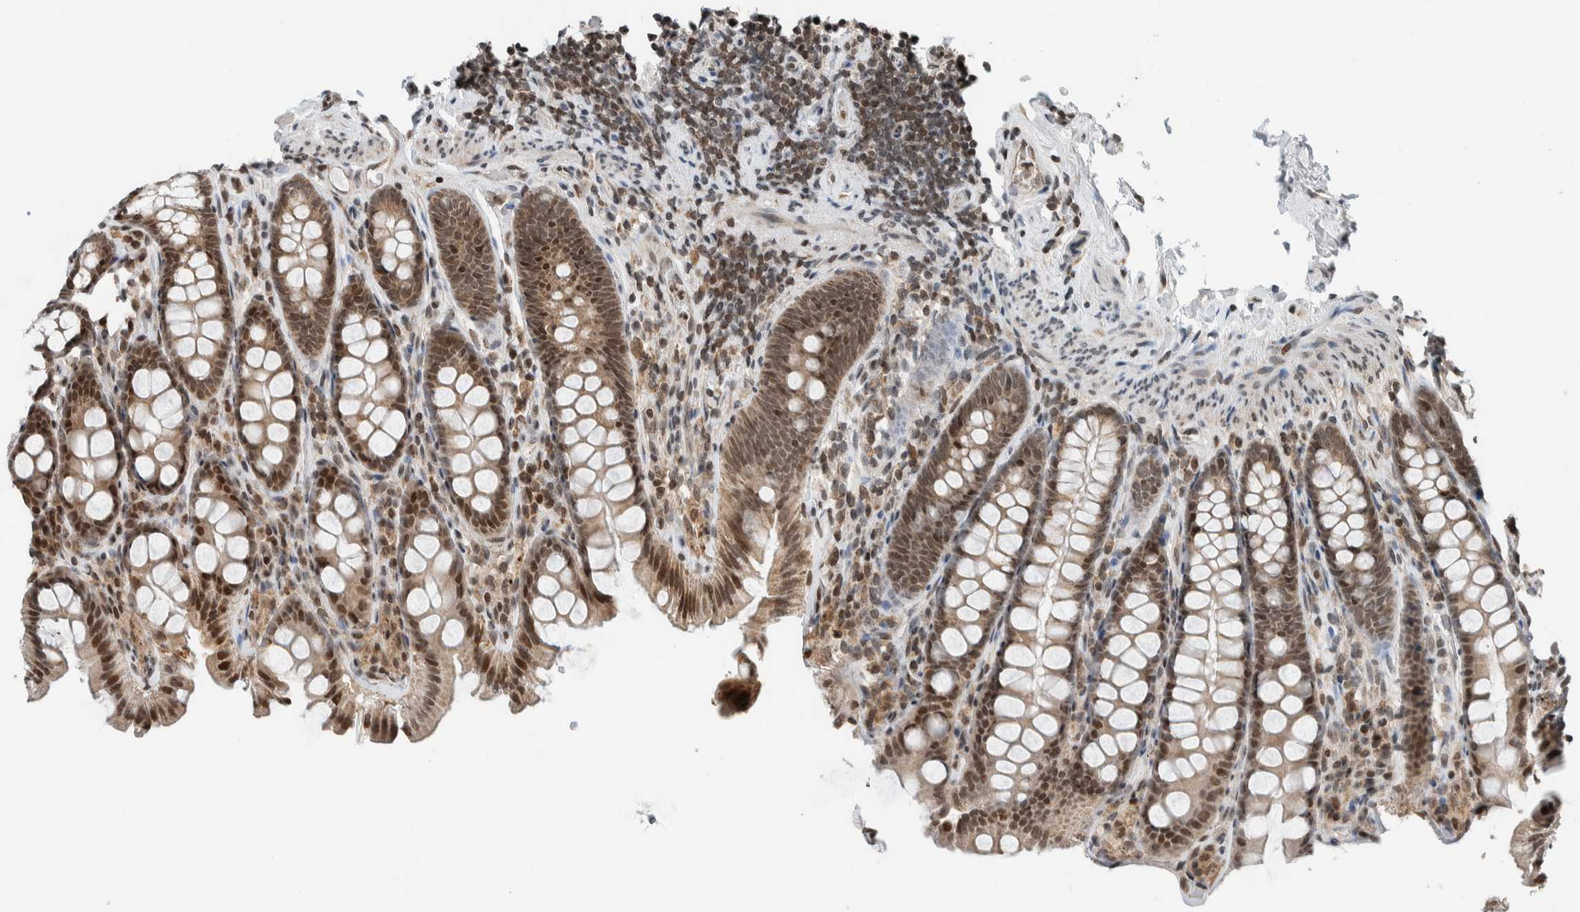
{"staining": {"intensity": "weak", "quantity": ">75%", "location": "cytoplasmic/membranous,nuclear"}, "tissue": "colon", "cell_type": "Endothelial cells", "image_type": "normal", "snomed": [{"axis": "morphology", "description": "Normal tissue, NOS"}, {"axis": "topography", "description": "Colon"}, {"axis": "topography", "description": "Peripheral nerve tissue"}], "caption": "Immunohistochemical staining of unremarkable colon reveals weak cytoplasmic/membranous,nuclear protein staining in approximately >75% of endothelial cells.", "gene": "NPLOC4", "patient": {"sex": "female", "age": 61}}